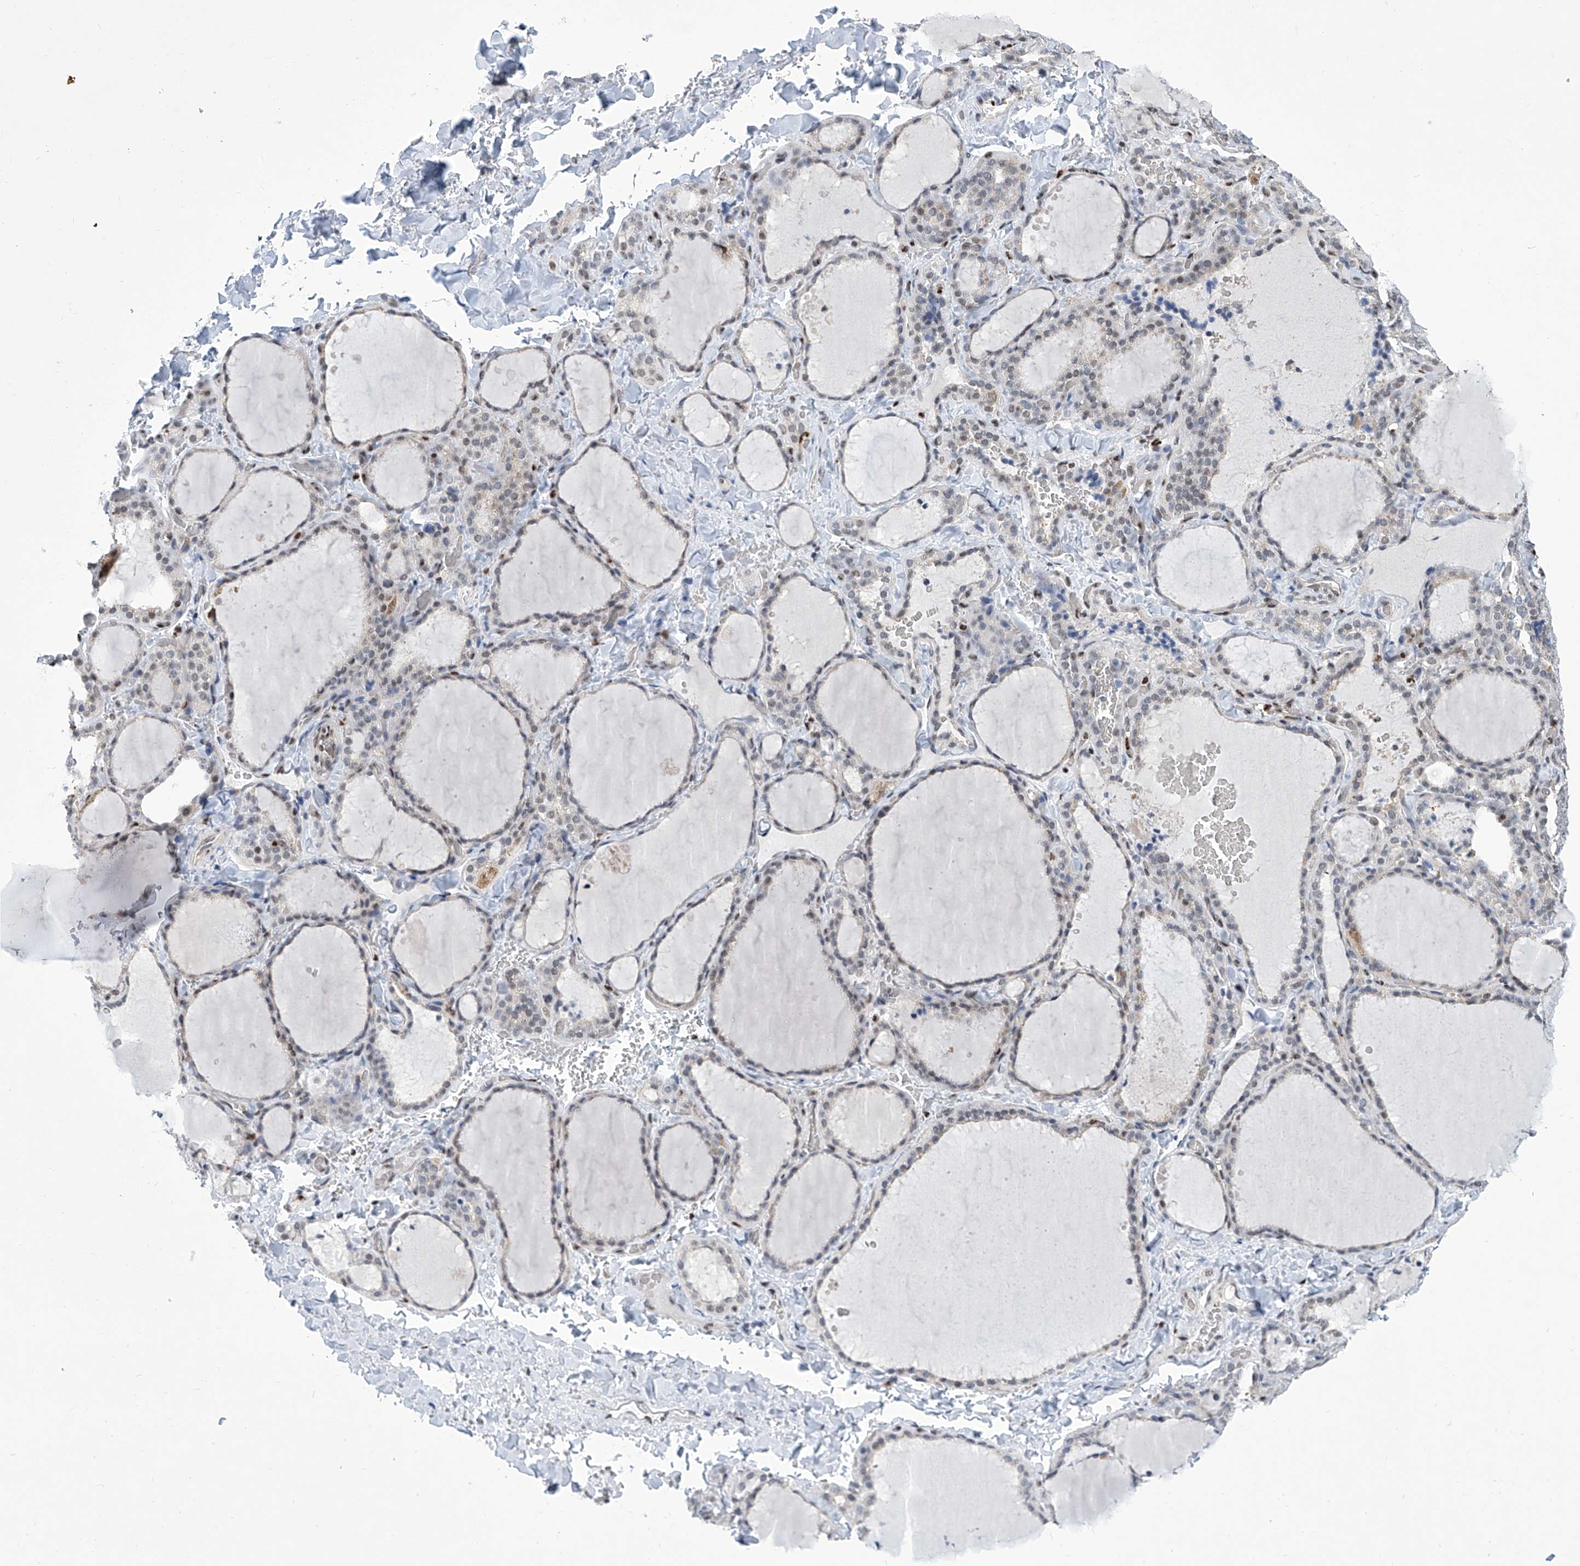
{"staining": {"intensity": "weak", "quantity": "<25%", "location": "nuclear"}, "tissue": "thyroid gland", "cell_type": "Glandular cells", "image_type": "normal", "snomed": [{"axis": "morphology", "description": "Normal tissue, NOS"}, {"axis": "topography", "description": "Thyroid gland"}], "caption": "High power microscopy histopathology image of an immunohistochemistry (IHC) image of normal thyroid gland, revealing no significant positivity in glandular cells.", "gene": "SREBF2", "patient": {"sex": "female", "age": 22}}